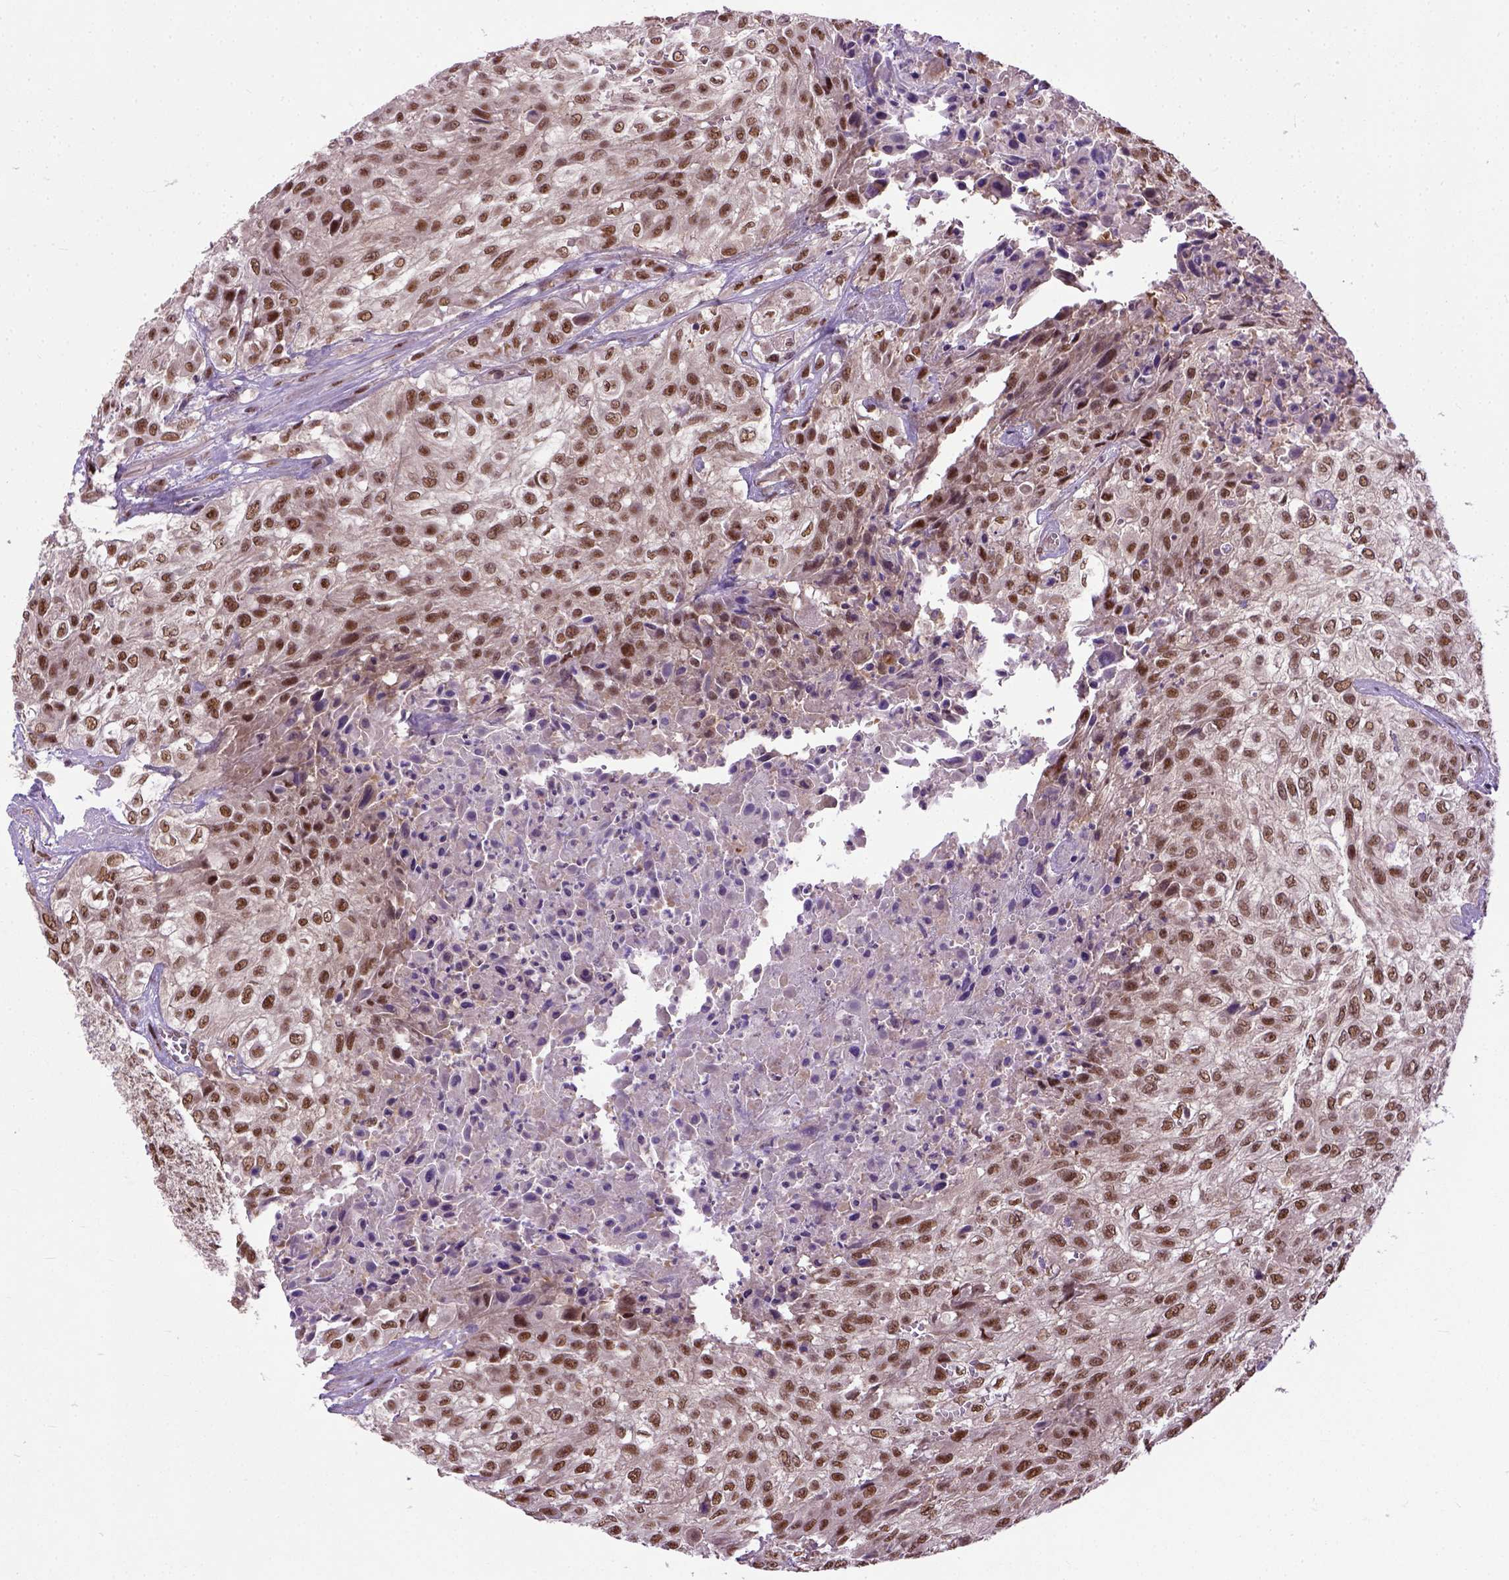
{"staining": {"intensity": "strong", "quantity": "<25%", "location": "nuclear"}, "tissue": "urothelial cancer", "cell_type": "Tumor cells", "image_type": "cancer", "snomed": [{"axis": "morphology", "description": "Urothelial carcinoma, High grade"}, {"axis": "topography", "description": "Urinary bladder"}], "caption": "Tumor cells show medium levels of strong nuclear positivity in approximately <25% of cells in urothelial carcinoma (high-grade).", "gene": "UBA3", "patient": {"sex": "male", "age": 57}}